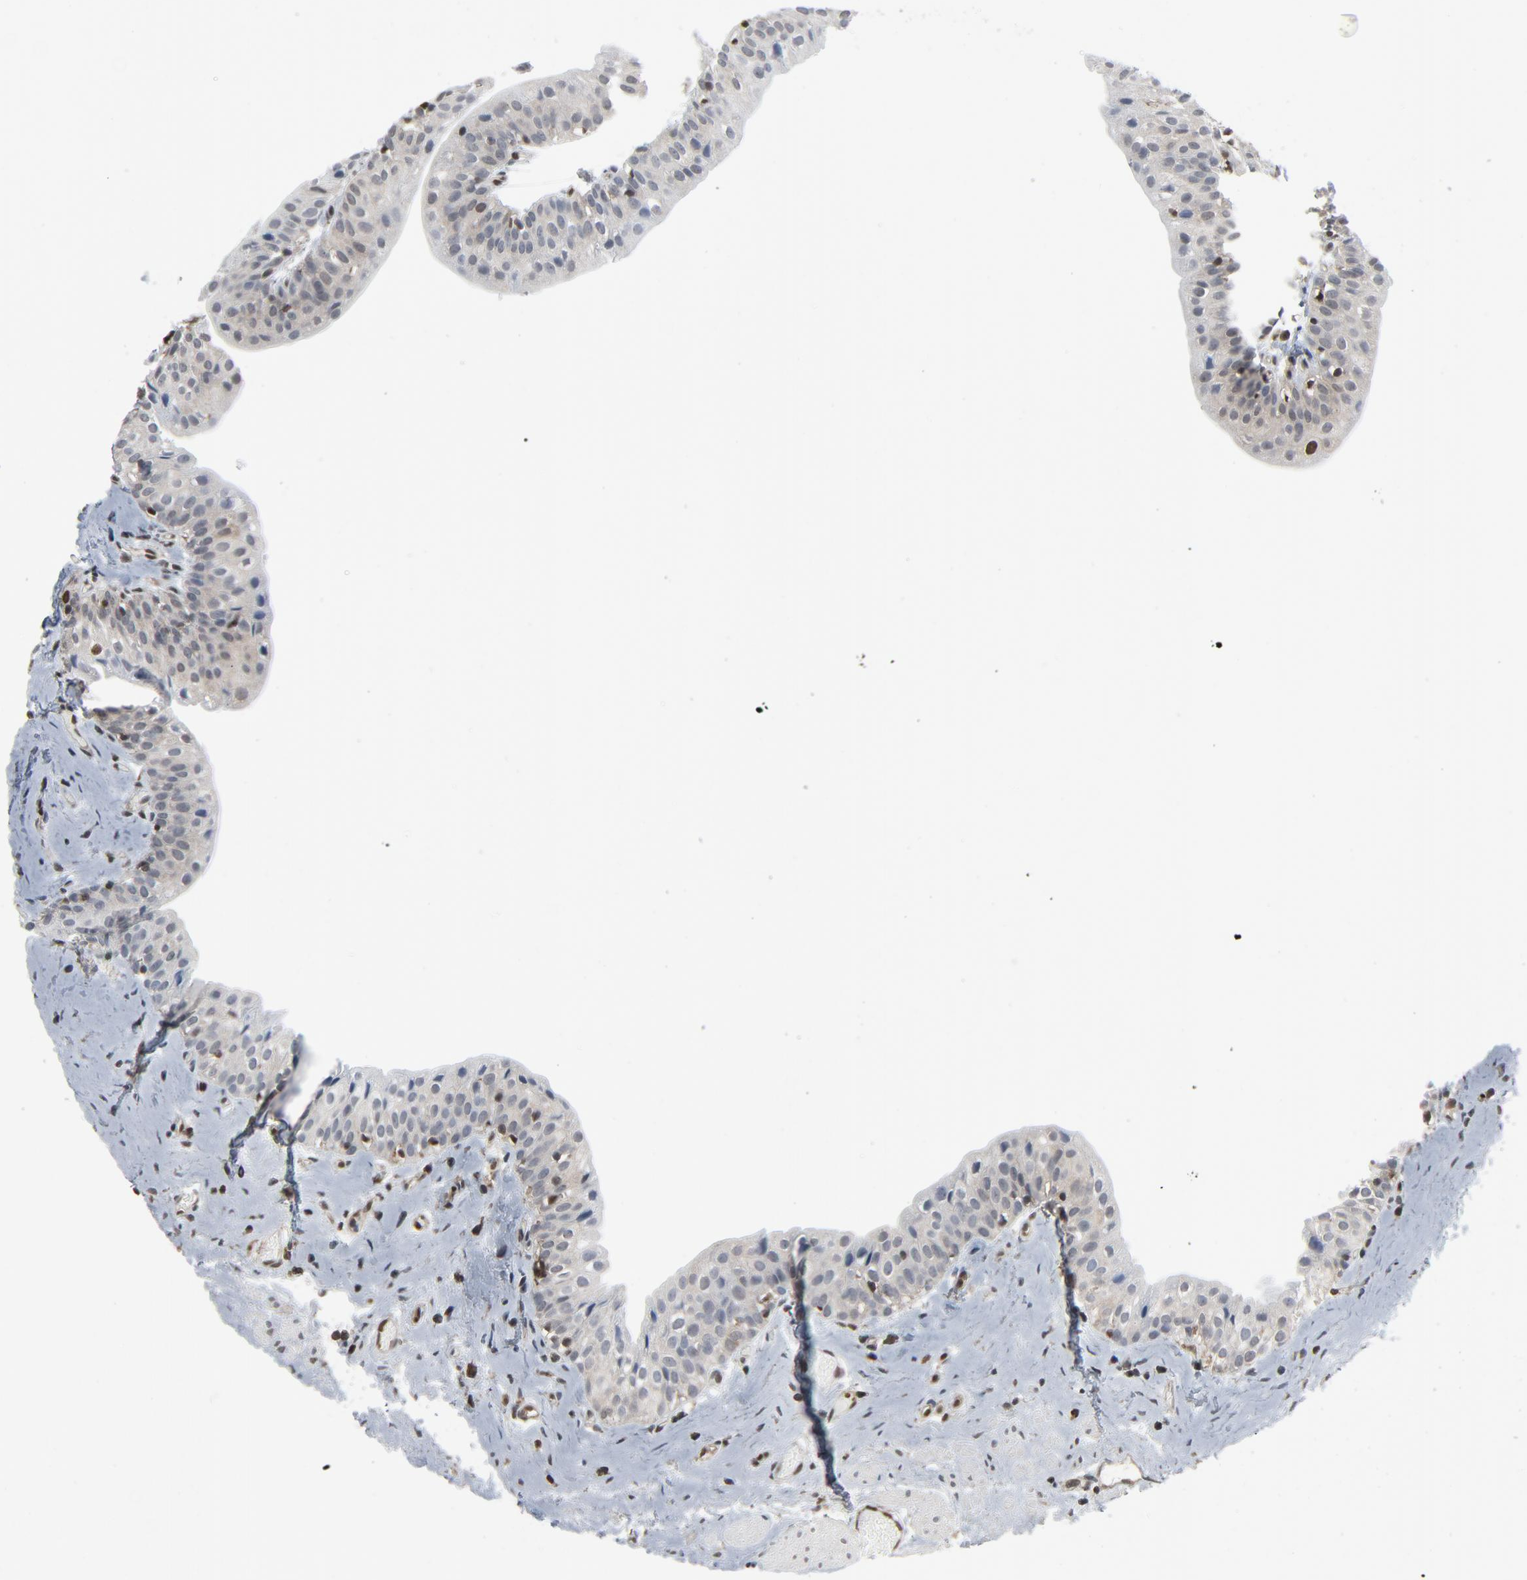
{"staining": {"intensity": "weak", "quantity": "25%-75%", "location": "cytoplasmic/membranous"}, "tissue": "urinary bladder", "cell_type": "Urothelial cells", "image_type": "normal", "snomed": [{"axis": "morphology", "description": "Normal tissue, NOS"}, {"axis": "topography", "description": "Urinary bladder"}], "caption": "Immunohistochemical staining of unremarkable human urinary bladder reveals 25%-75% levels of weak cytoplasmic/membranous protein staining in about 25%-75% of urothelial cells. The staining is performed using DAB brown chromogen to label protein expression. The nuclei are counter-stained blue using hematoxylin.", "gene": "STAT5A", "patient": {"sex": "male", "age": 59}}